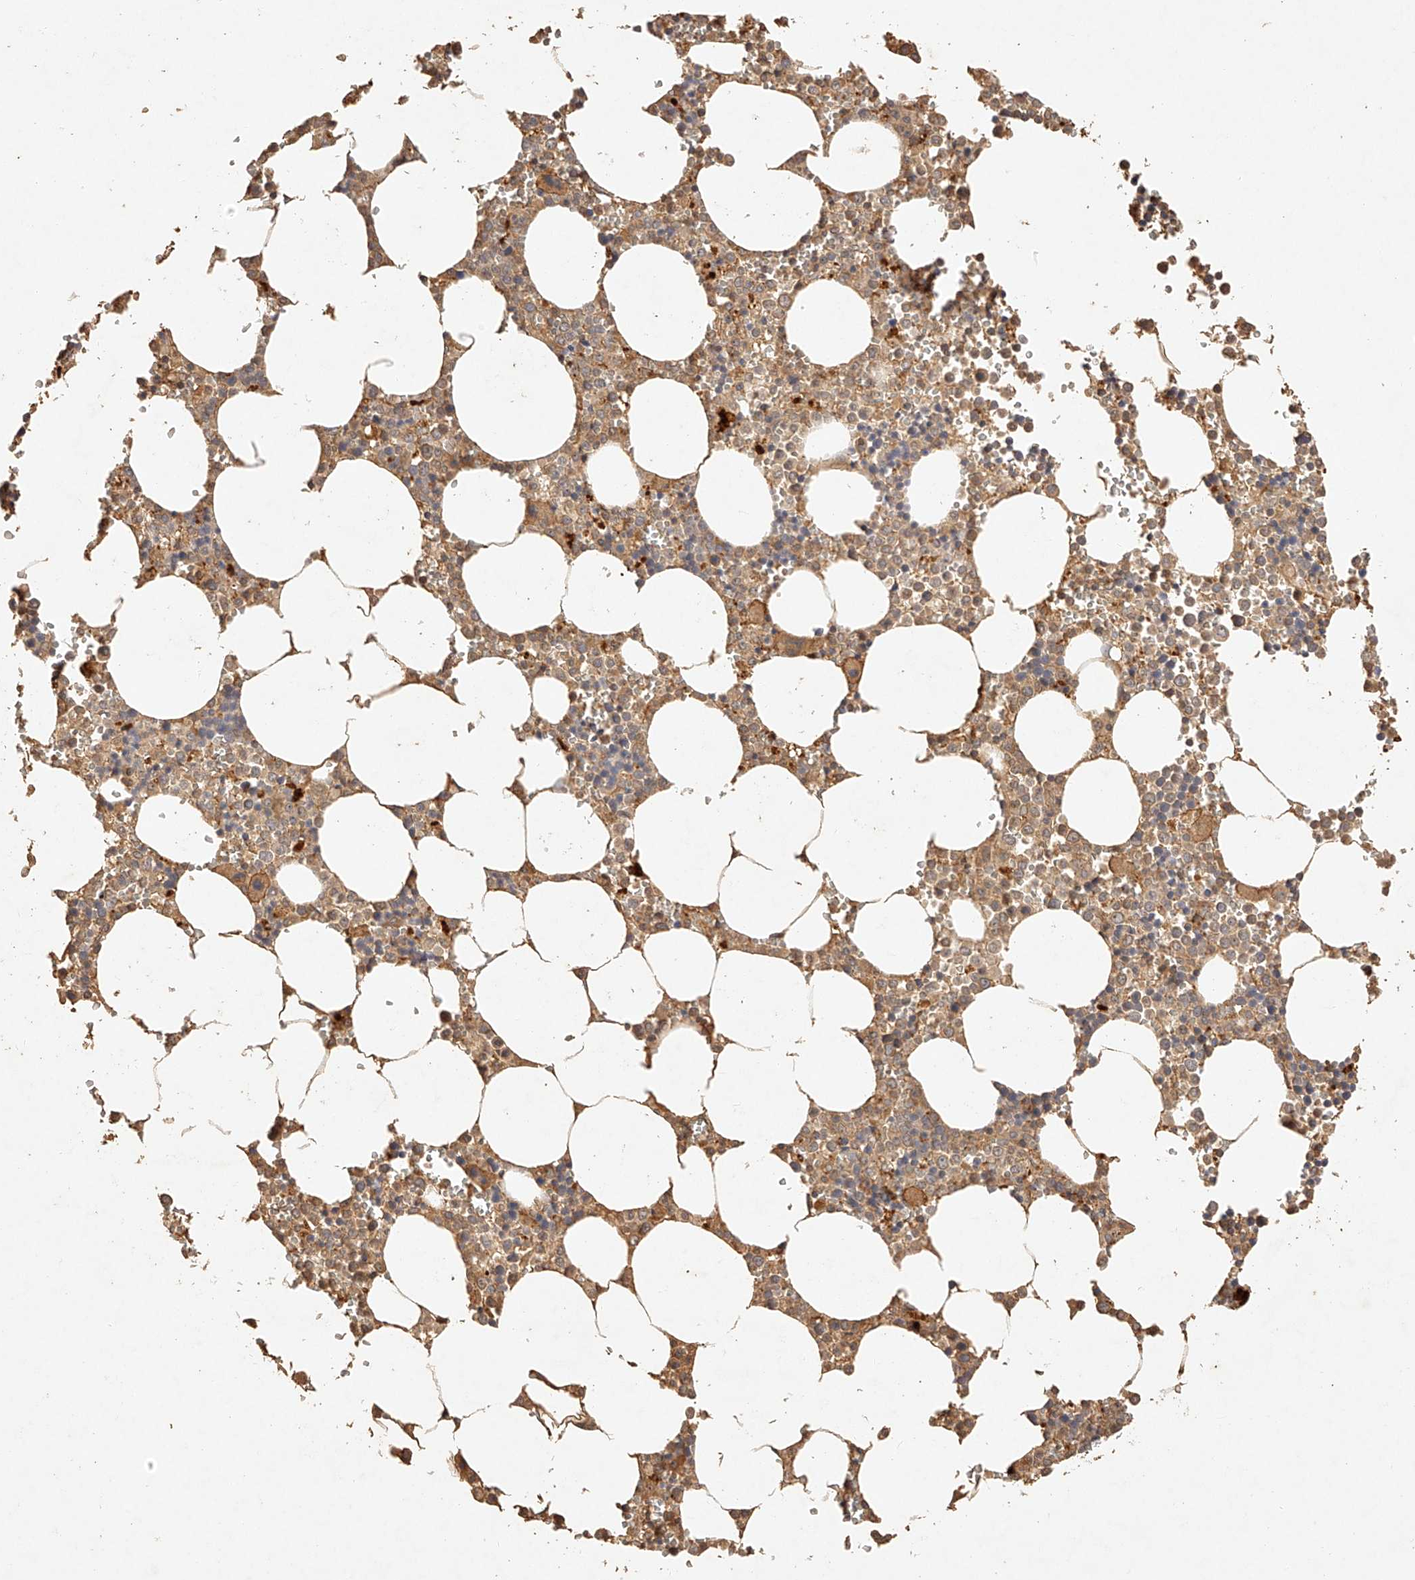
{"staining": {"intensity": "moderate", "quantity": "<25%", "location": "cytoplasmic/membranous"}, "tissue": "bone marrow", "cell_type": "Hematopoietic cells", "image_type": "normal", "snomed": [{"axis": "morphology", "description": "Normal tissue, NOS"}, {"axis": "topography", "description": "Bone marrow"}], "caption": "Normal bone marrow exhibits moderate cytoplasmic/membranous expression in about <25% of hematopoietic cells, visualized by immunohistochemistry.", "gene": "NSMAF", "patient": {"sex": "male", "age": 70}}